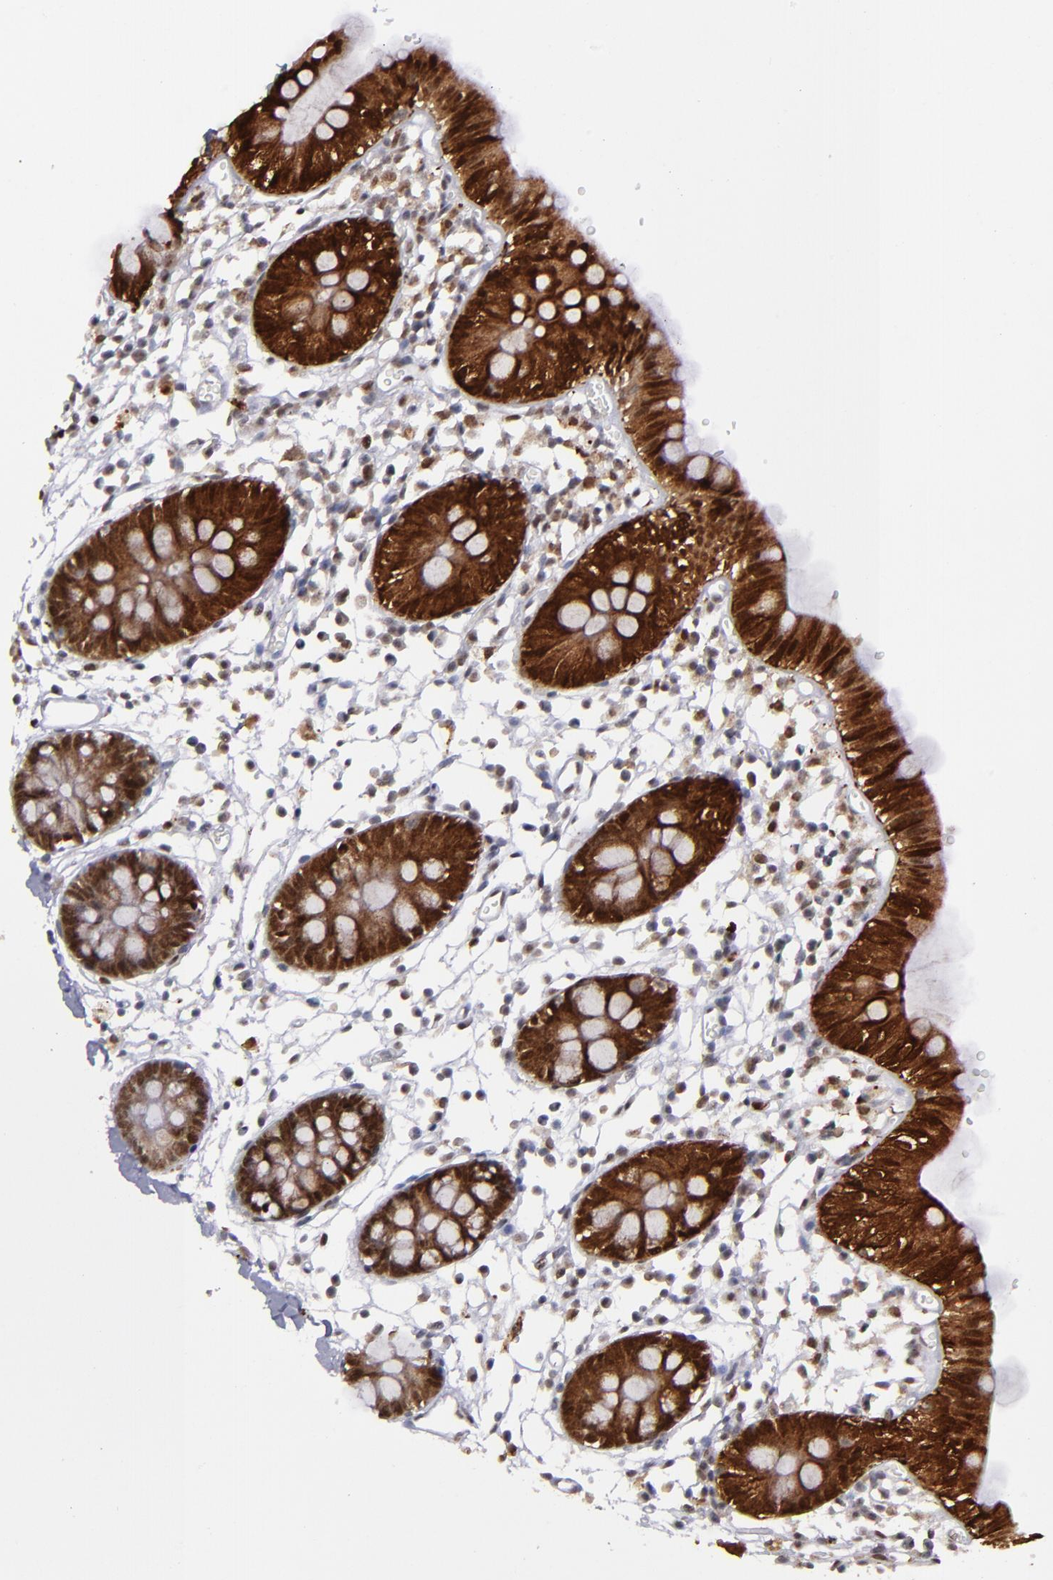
{"staining": {"intensity": "negative", "quantity": "none", "location": "none"}, "tissue": "colon", "cell_type": "Endothelial cells", "image_type": "normal", "snomed": [{"axis": "morphology", "description": "Normal tissue, NOS"}, {"axis": "topography", "description": "Colon"}], "caption": "DAB (3,3'-diaminobenzidine) immunohistochemical staining of benign colon demonstrates no significant positivity in endothelial cells.", "gene": "RREB1", "patient": {"sex": "male", "age": 14}}